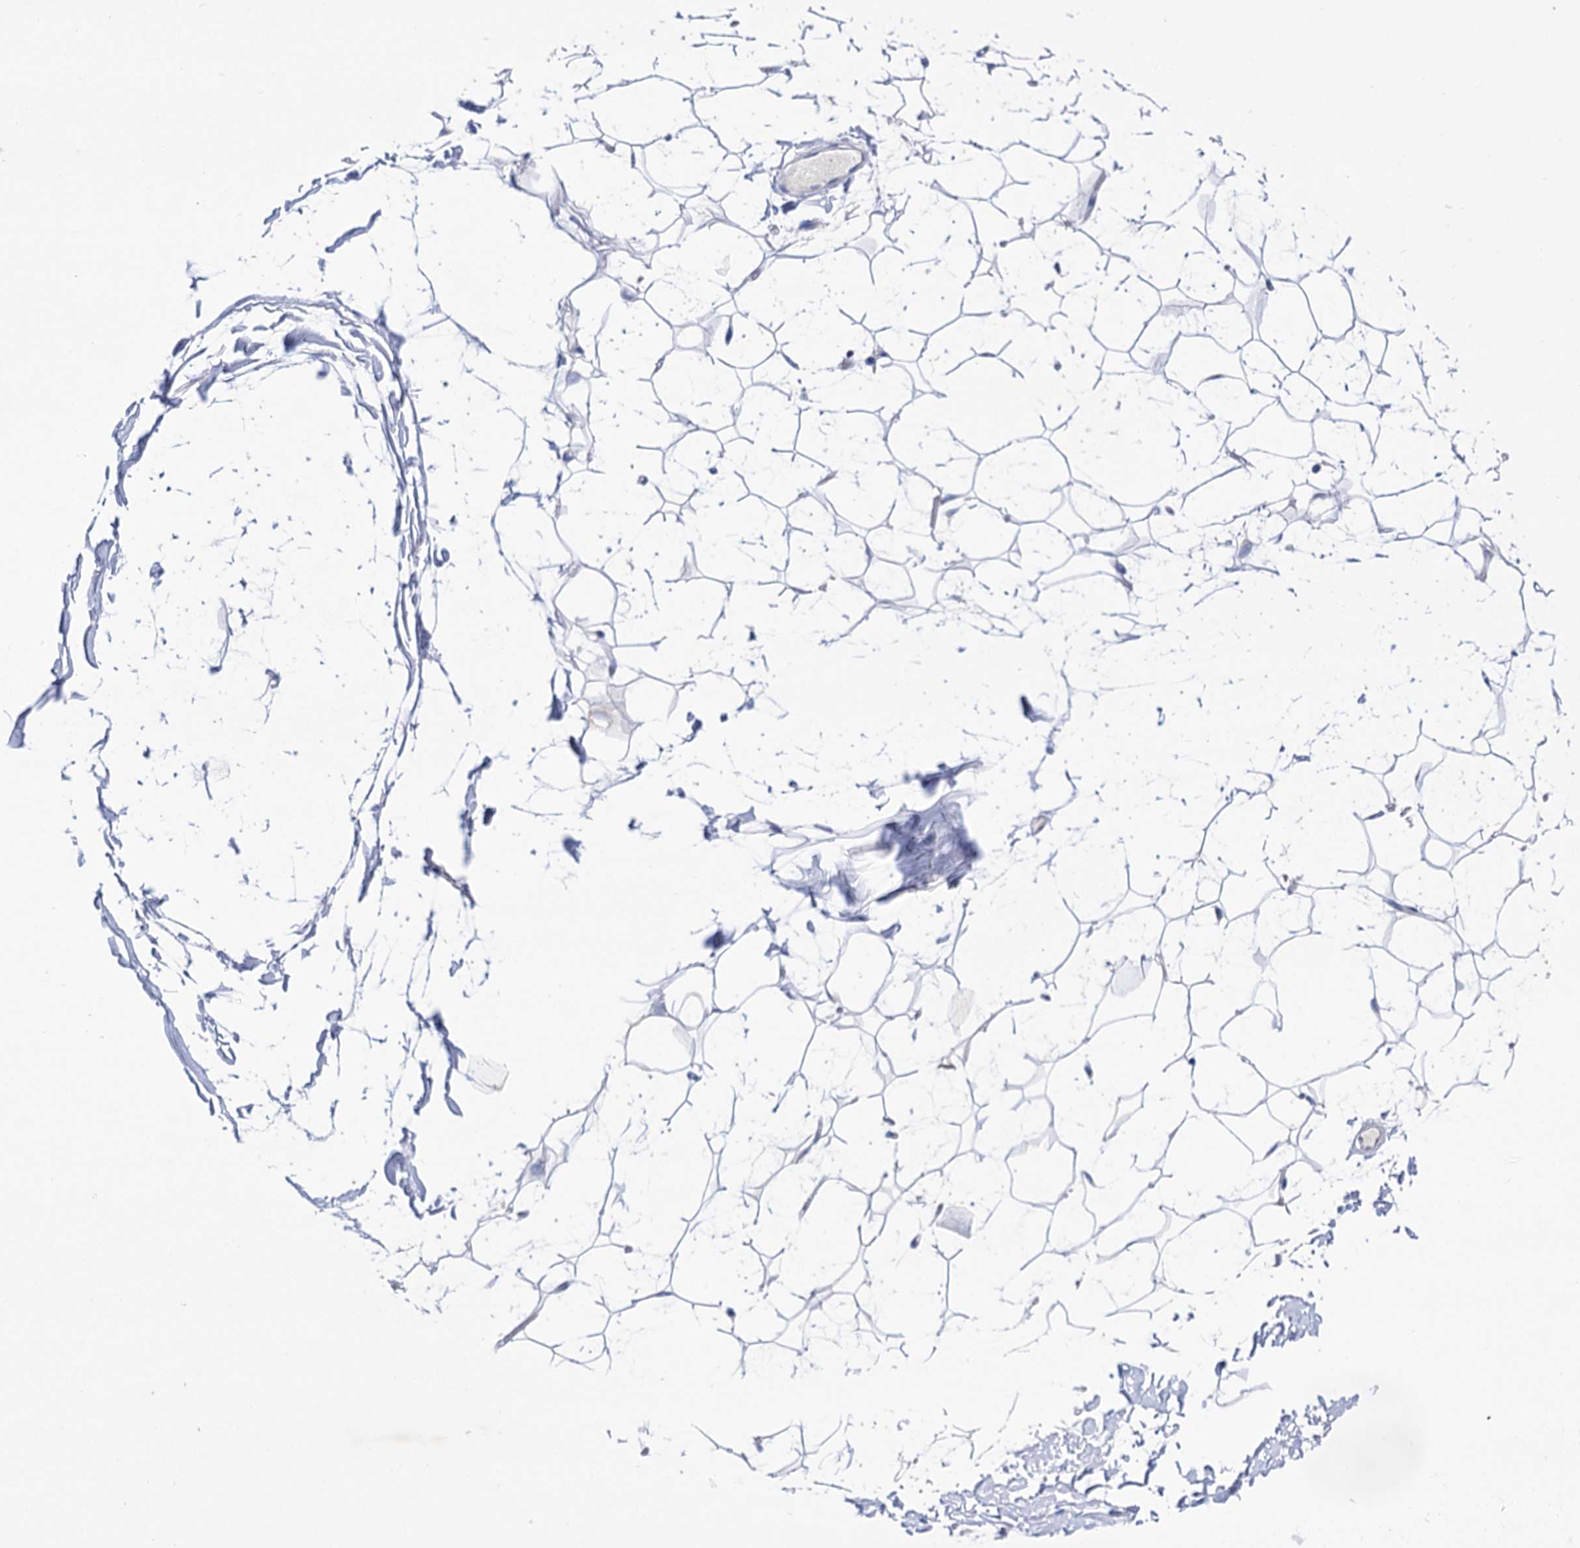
{"staining": {"intensity": "negative", "quantity": "none", "location": "none"}, "tissue": "adipose tissue", "cell_type": "Adipocytes", "image_type": "normal", "snomed": [{"axis": "morphology", "description": "Normal tissue, NOS"}, {"axis": "topography", "description": "Breast"}], "caption": "DAB (3,3'-diaminobenzidine) immunohistochemical staining of benign human adipose tissue exhibits no significant expression in adipocytes. (Stains: DAB (3,3'-diaminobenzidine) immunohistochemistry (IHC) with hematoxylin counter stain, Microscopy: brightfield microscopy at high magnification).", "gene": "YARS2", "patient": {"sex": "female", "age": 26}}